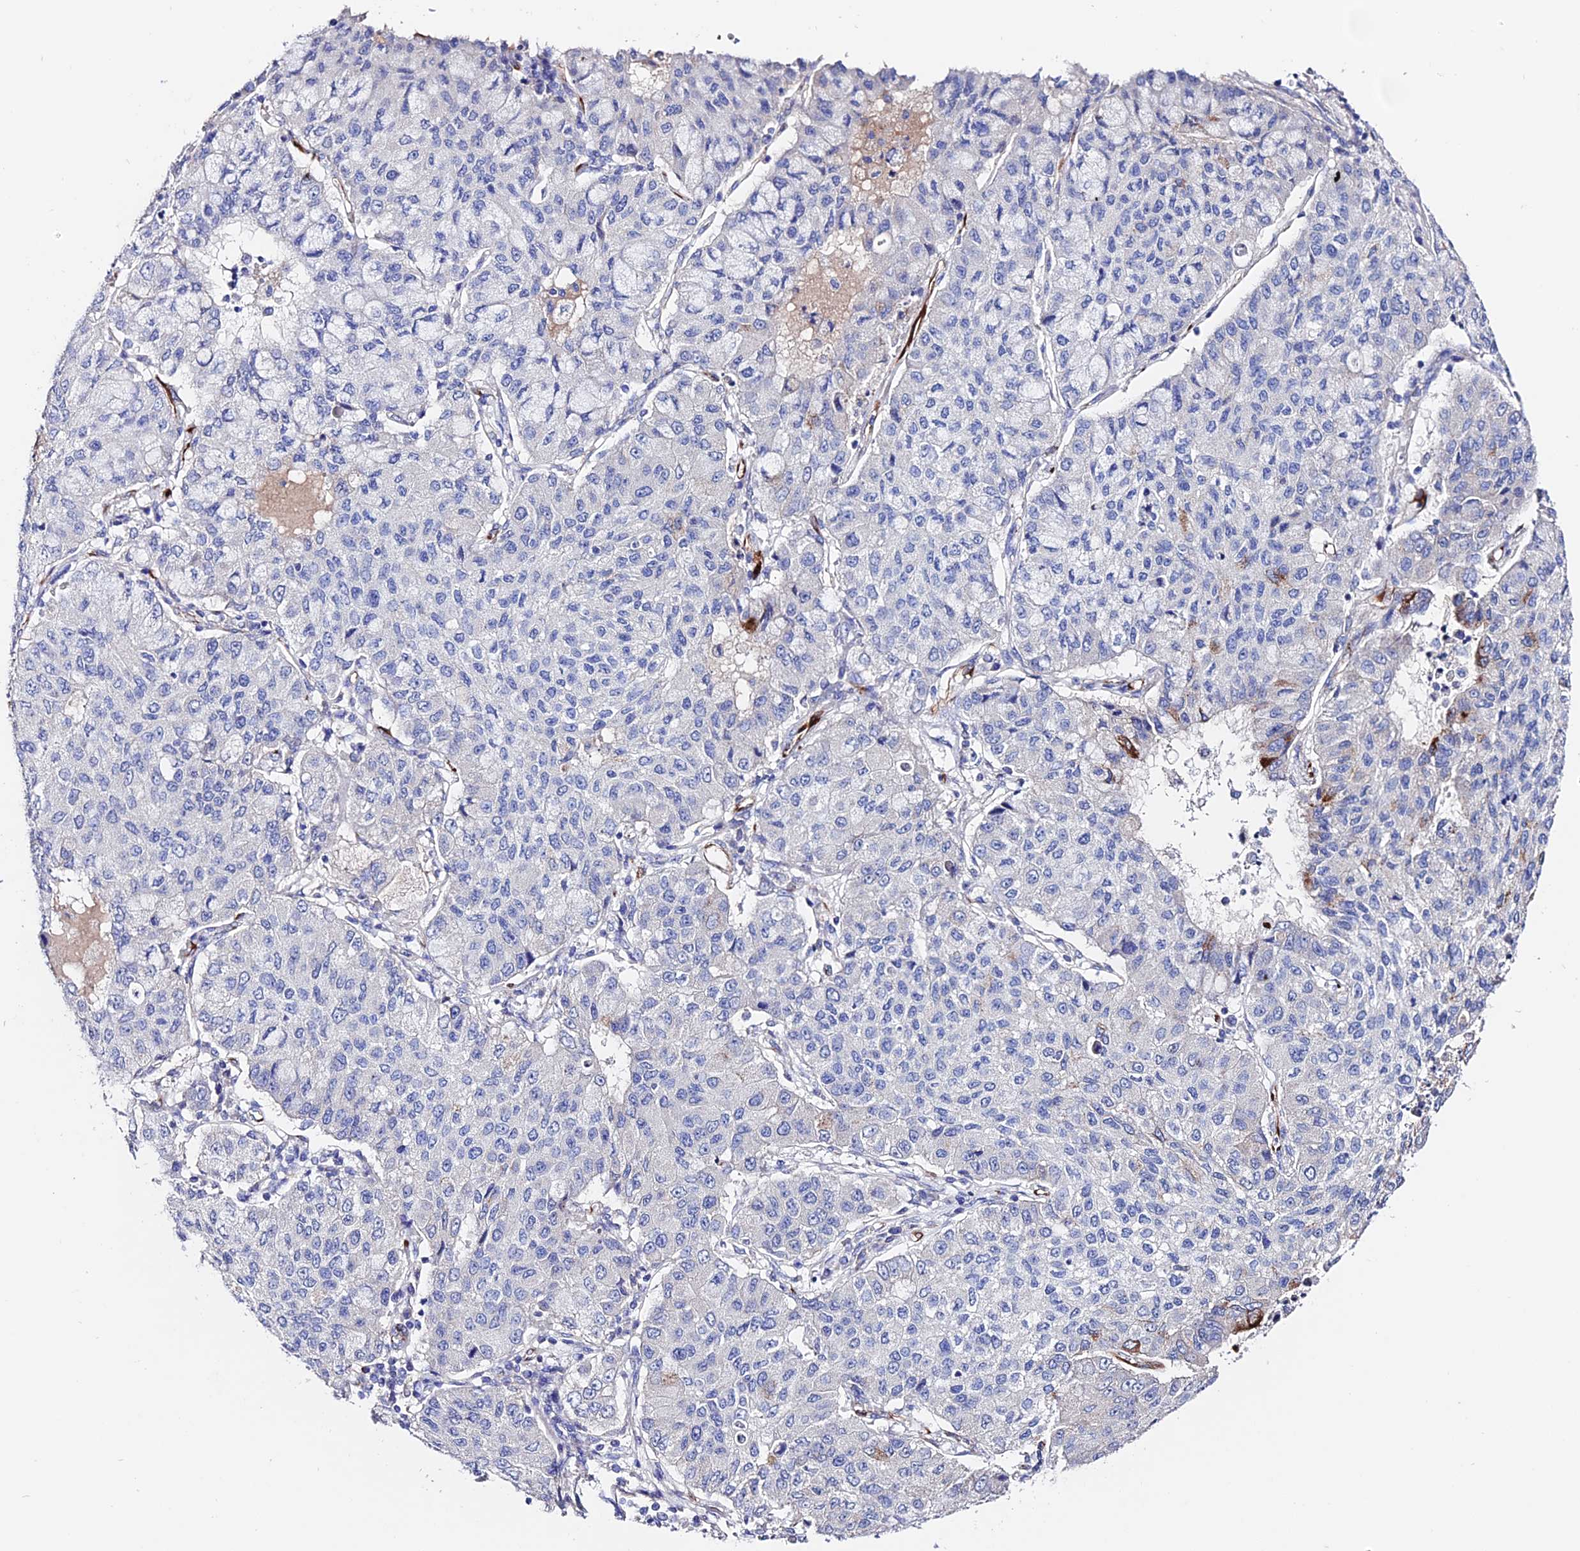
{"staining": {"intensity": "negative", "quantity": "none", "location": "none"}, "tissue": "lung cancer", "cell_type": "Tumor cells", "image_type": "cancer", "snomed": [{"axis": "morphology", "description": "Squamous cell carcinoma, NOS"}, {"axis": "topography", "description": "Lung"}], "caption": "Immunohistochemical staining of lung squamous cell carcinoma exhibits no significant positivity in tumor cells.", "gene": "ESM1", "patient": {"sex": "male", "age": 74}}